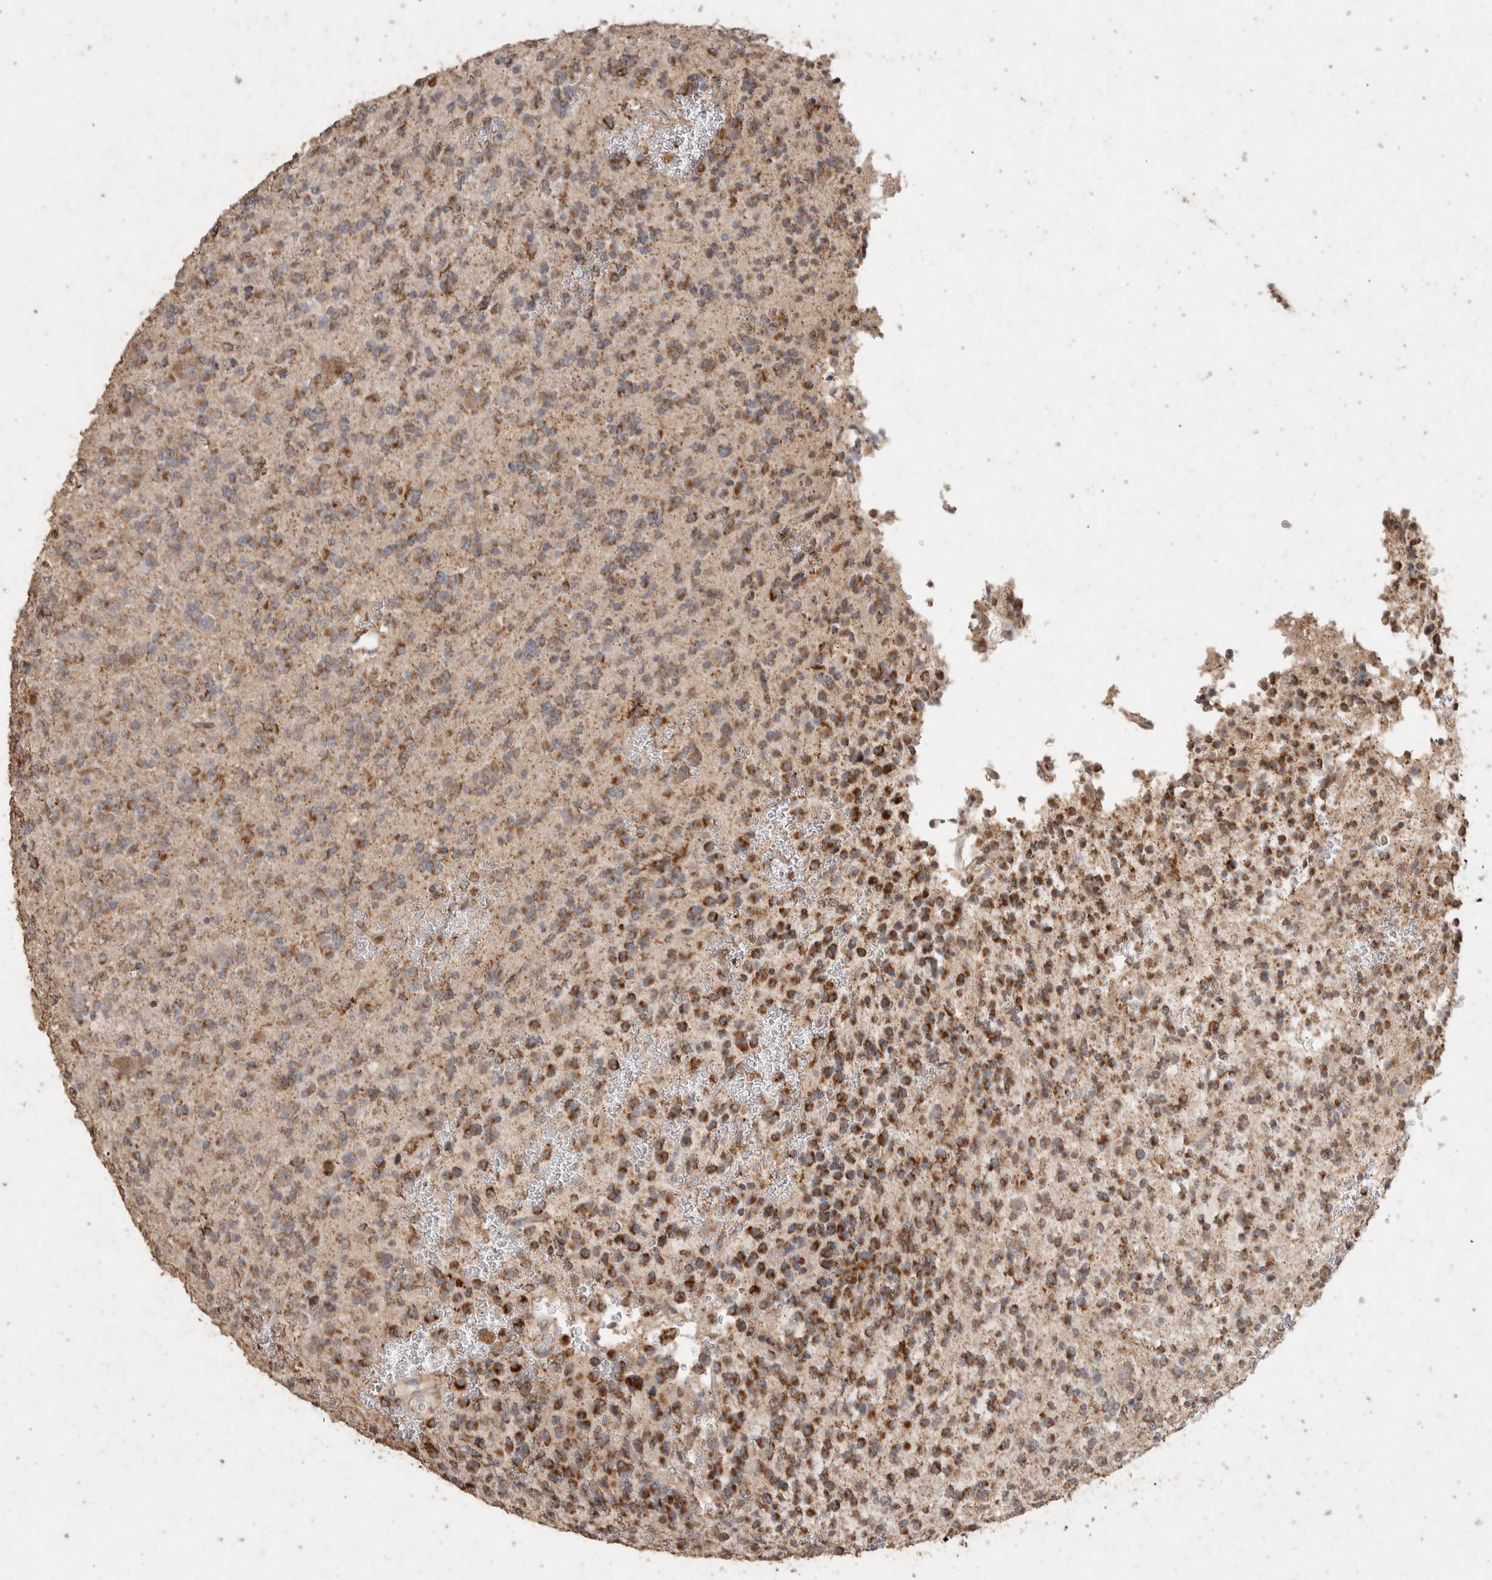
{"staining": {"intensity": "moderate", "quantity": ">75%", "location": "cytoplasmic/membranous"}, "tissue": "glioma", "cell_type": "Tumor cells", "image_type": "cancer", "snomed": [{"axis": "morphology", "description": "Glioma, malignant, Low grade"}, {"axis": "topography", "description": "Brain"}], "caption": "Glioma stained with DAB (3,3'-diaminobenzidine) immunohistochemistry reveals medium levels of moderate cytoplasmic/membranous positivity in about >75% of tumor cells.", "gene": "ACADM", "patient": {"sex": "male", "age": 38}}